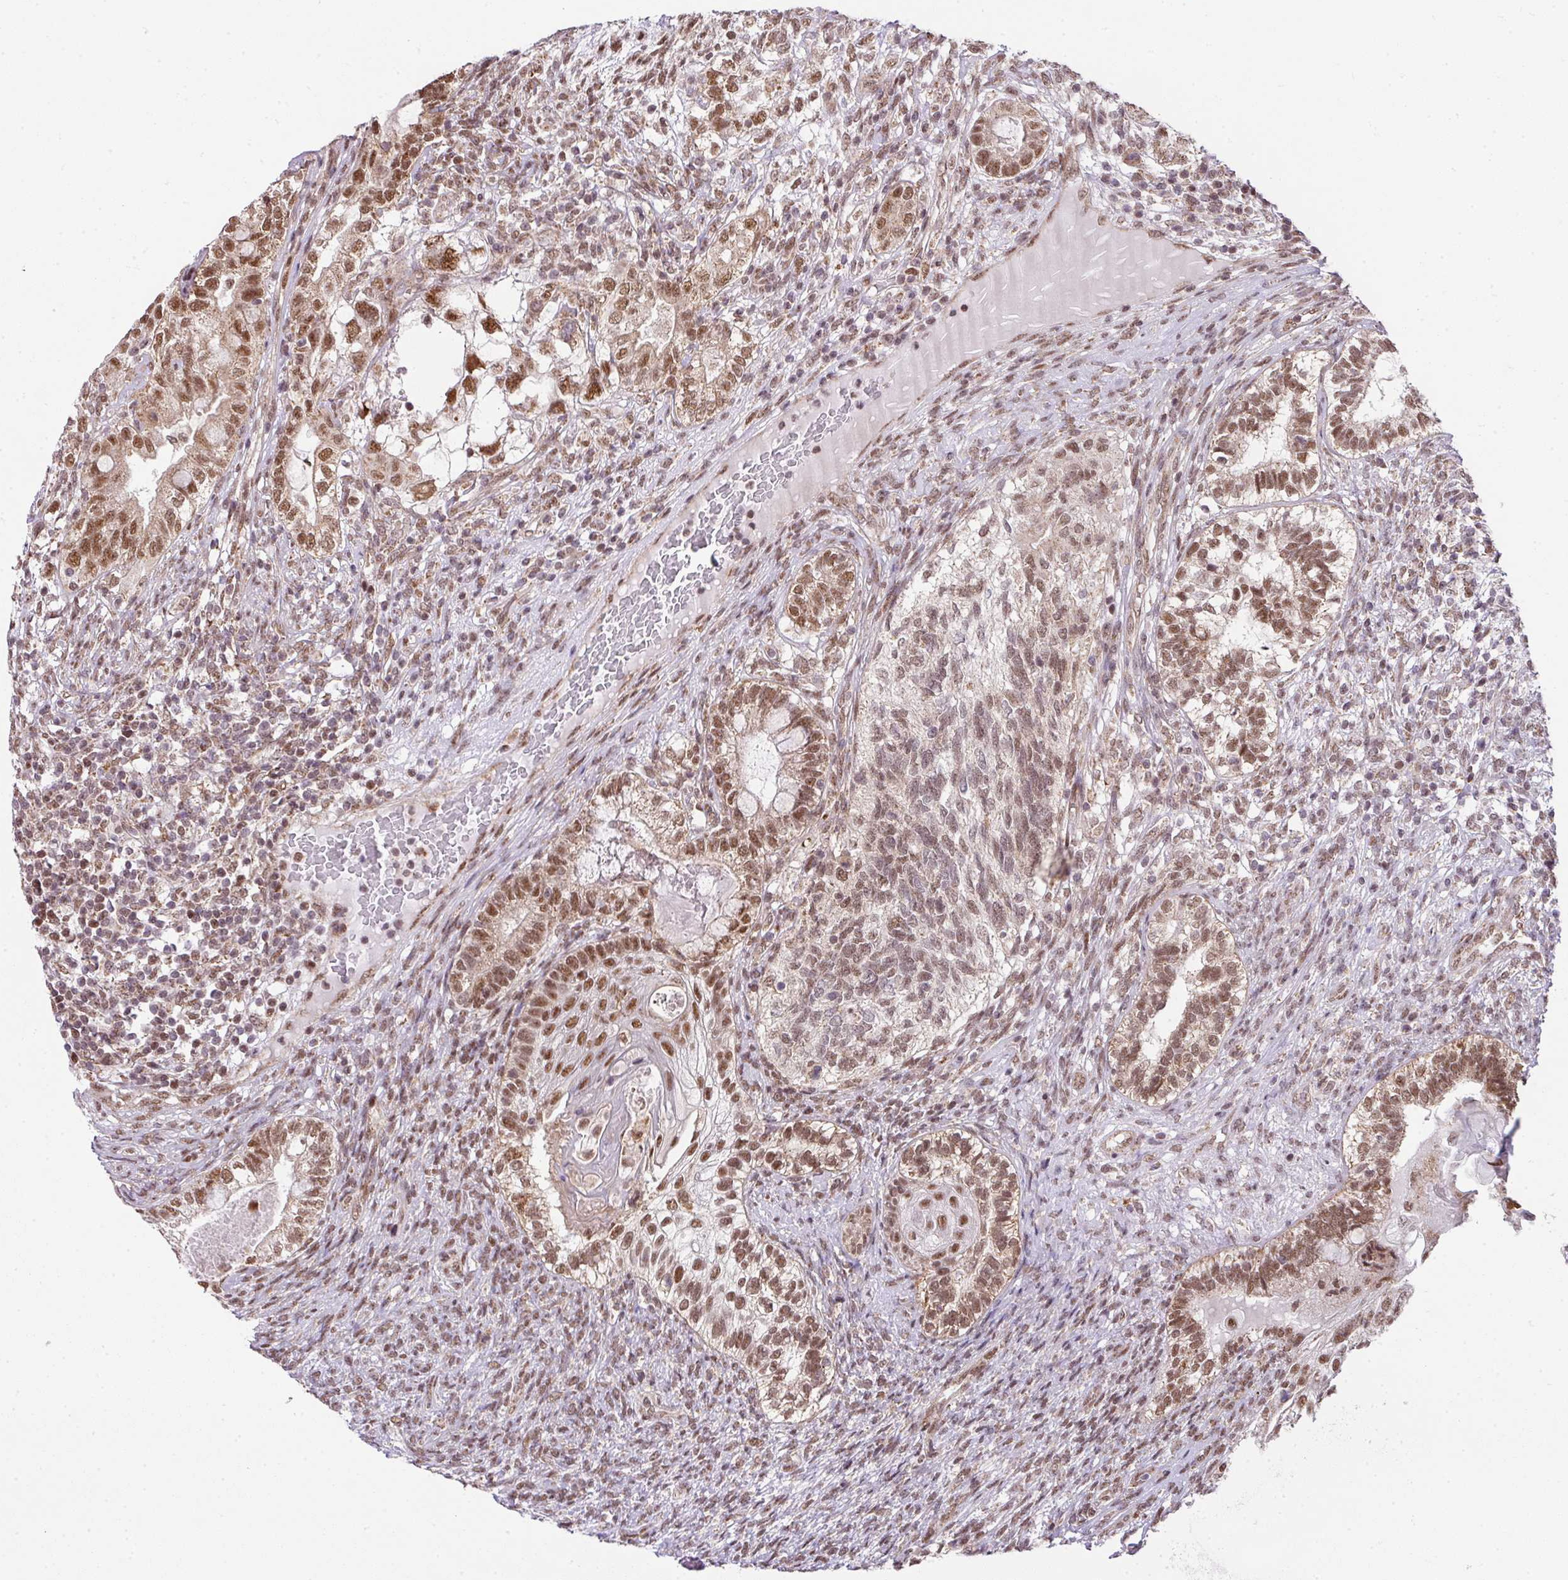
{"staining": {"intensity": "moderate", "quantity": ">75%", "location": "cytoplasmic/membranous,nuclear"}, "tissue": "testis cancer", "cell_type": "Tumor cells", "image_type": "cancer", "snomed": [{"axis": "morphology", "description": "Seminoma, NOS"}, {"axis": "morphology", "description": "Carcinoma, Embryonal, NOS"}, {"axis": "topography", "description": "Testis"}], "caption": "Testis cancer stained for a protein shows moderate cytoplasmic/membranous and nuclear positivity in tumor cells.", "gene": "PLK1", "patient": {"sex": "male", "age": 41}}